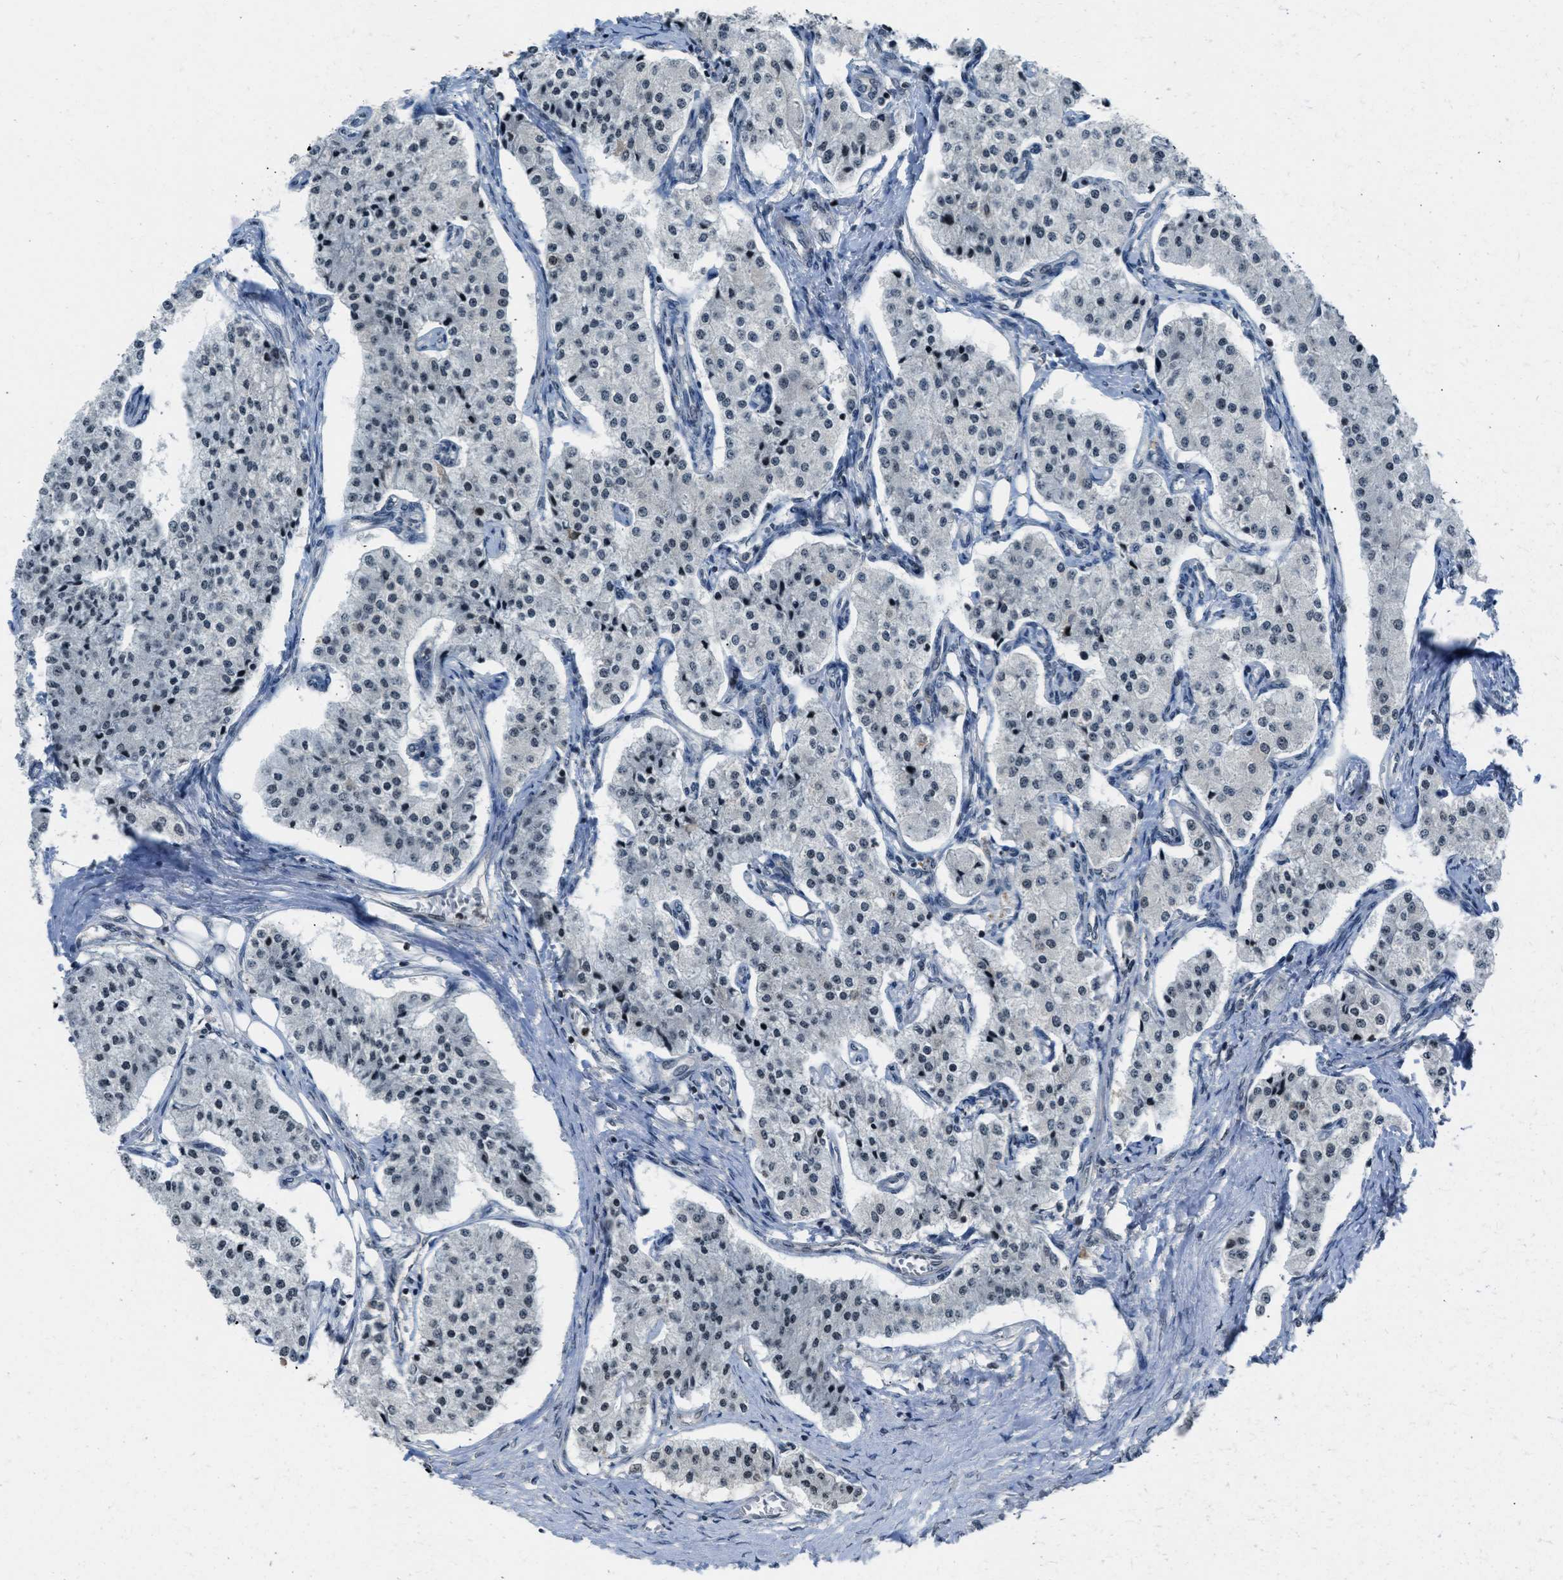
{"staining": {"intensity": "negative", "quantity": "none", "location": "none"}, "tissue": "carcinoid", "cell_type": "Tumor cells", "image_type": "cancer", "snomed": [{"axis": "morphology", "description": "Carcinoid, malignant, NOS"}, {"axis": "topography", "description": "Colon"}], "caption": "High magnification brightfield microscopy of carcinoid stained with DAB (3,3'-diaminobenzidine) (brown) and counterstained with hematoxylin (blue): tumor cells show no significant staining. (DAB IHC visualized using brightfield microscopy, high magnification).", "gene": "TTBK2", "patient": {"sex": "female", "age": 52}}